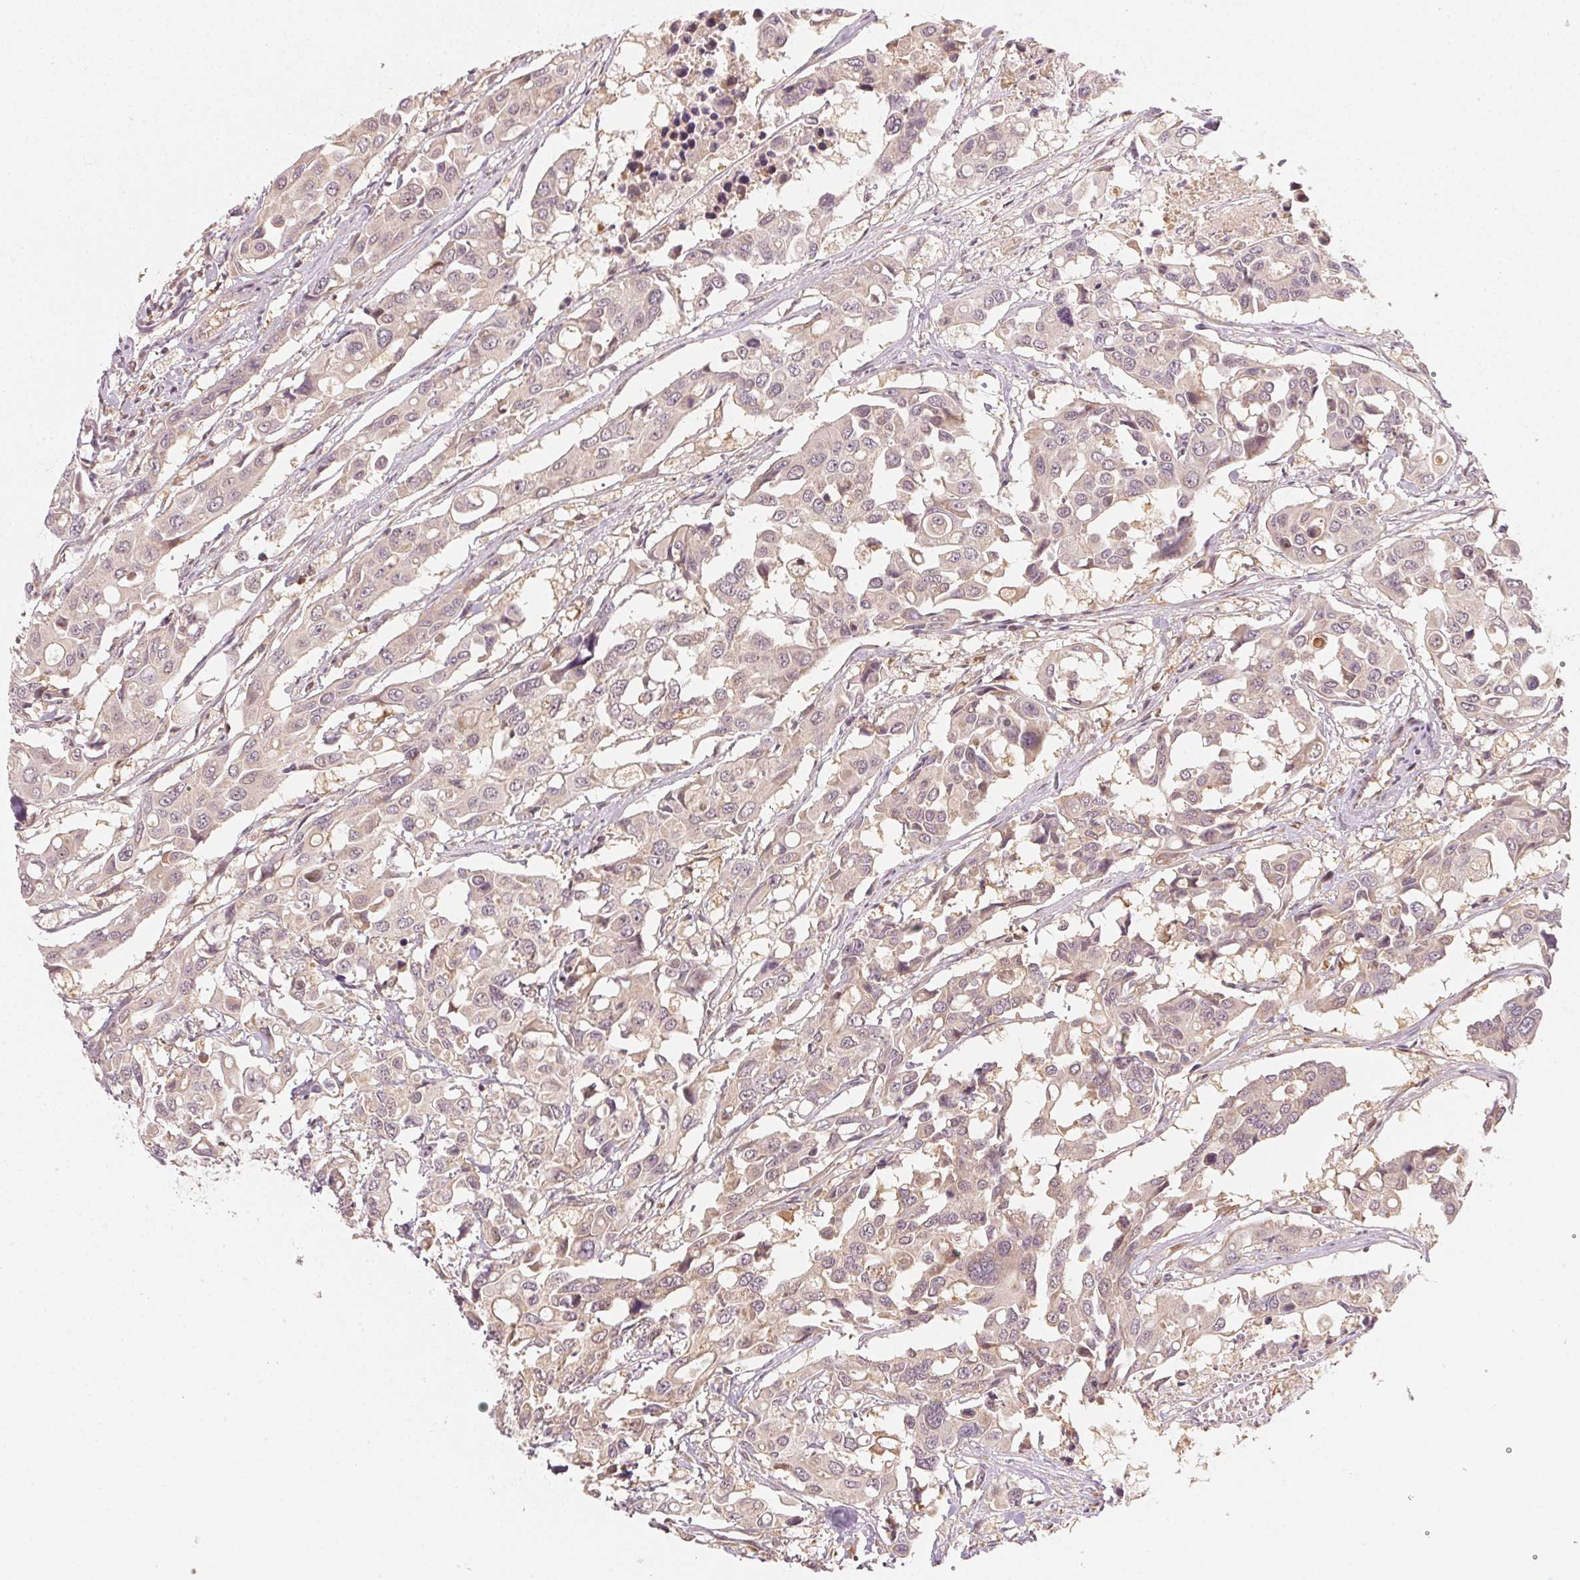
{"staining": {"intensity": "weak", "quantity": "25%-75%", "location": "cytoplasmic/membranous"}, "tissue": "colorectal cancer", "cell_type": "Tumor cells", "image_type": "cancer", "snomed": [{"axis": "morphology", "description": "Adenocarcinoma, NOS"}, {"axis": "topography", "description": "Colon"}], "caption": "Colorectal adenocarcinoma stained for a protein (brown) displays weak cytoplasmic/membranous positive positivity in approximately 25%-75% of tumor cells.", "gene": "UBE2L3", "patient": {"sex": "male", "age": 77}}